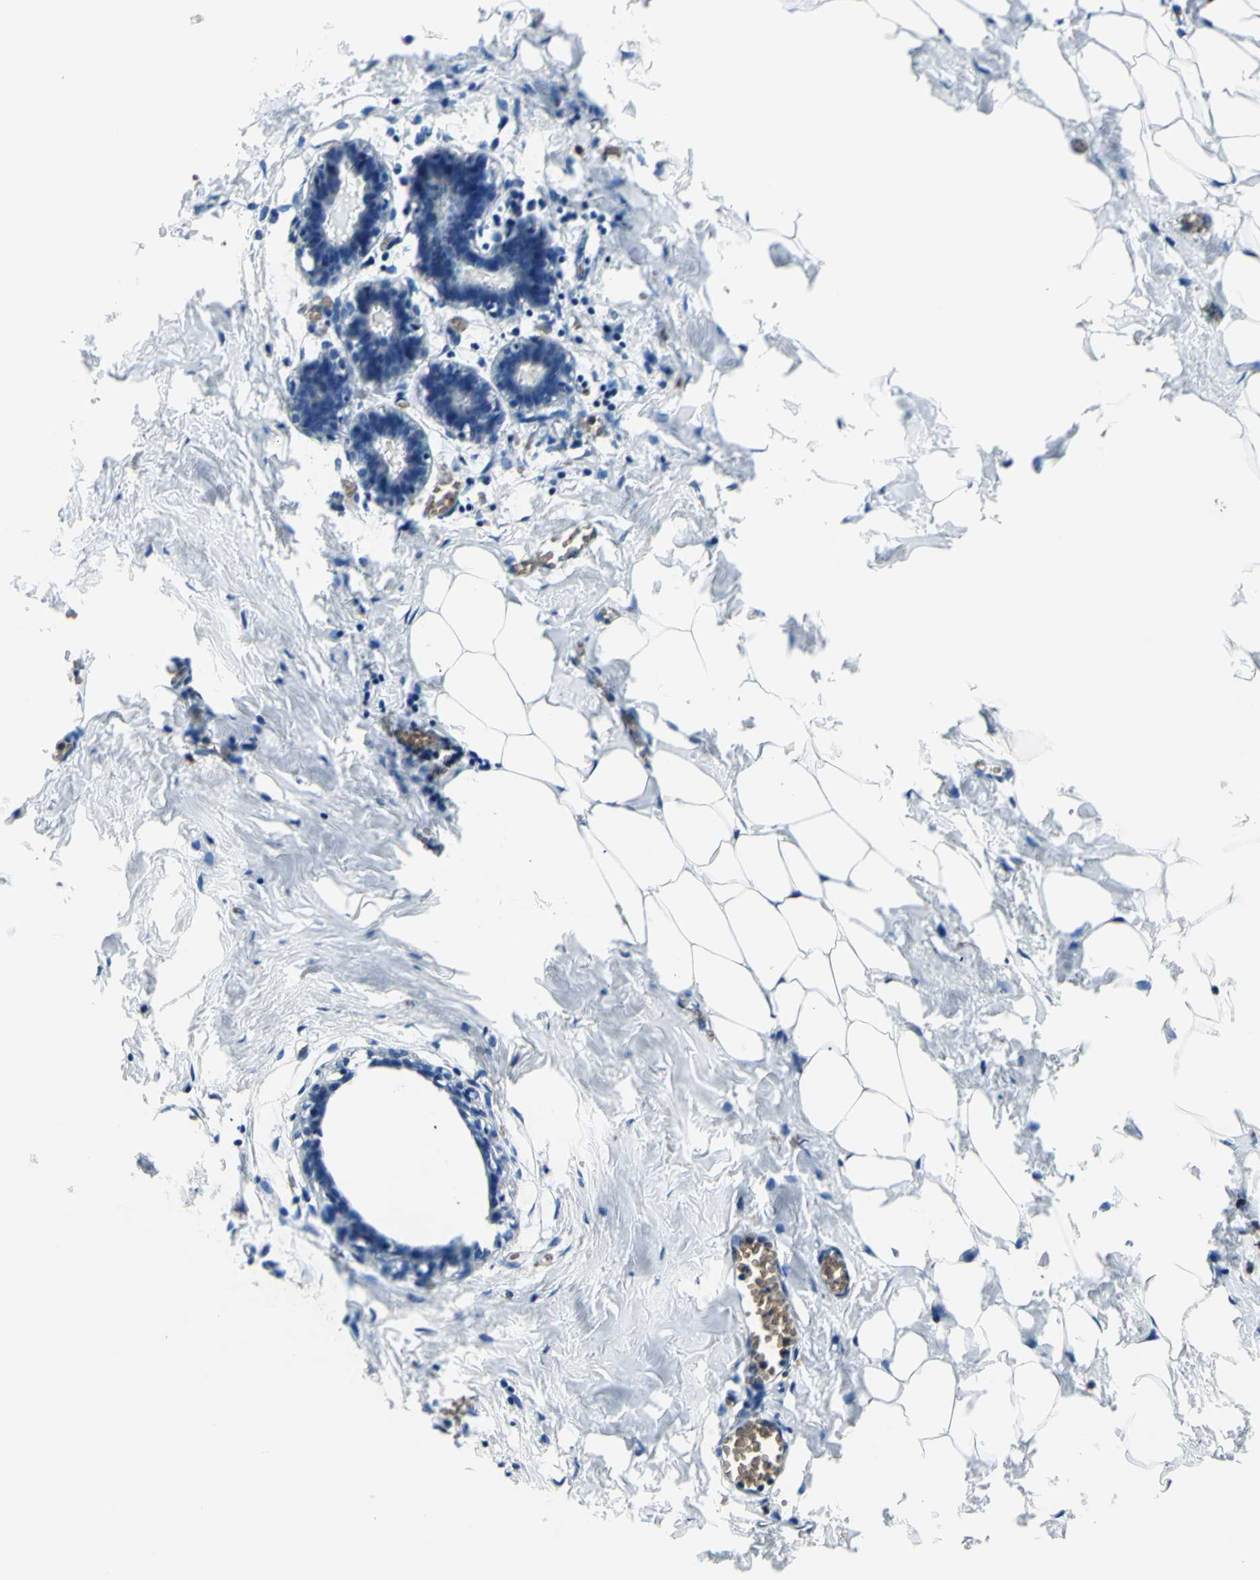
{"staining": {"intensity": "negative", "quantity": "none", "location": "none"}, "tissue": "breast", "cell_type": "Adipocytes", "image_type": "normal", "snomed": [{"axis": "morphology", "description": "Normal tissue, NOS"}, {"axis": "topography", "description": "Breast"}], "caption": "Immunohistochemical staining of unremarkable breast demonstrates no significant positivity in adipocytes. (Stains: DAB IHC with hematoxylin counter stain, Microscopy: brightfield microscopy at high magnification).", "gene": "USP9X", "patient": {"sex": "female", "age": 27}}